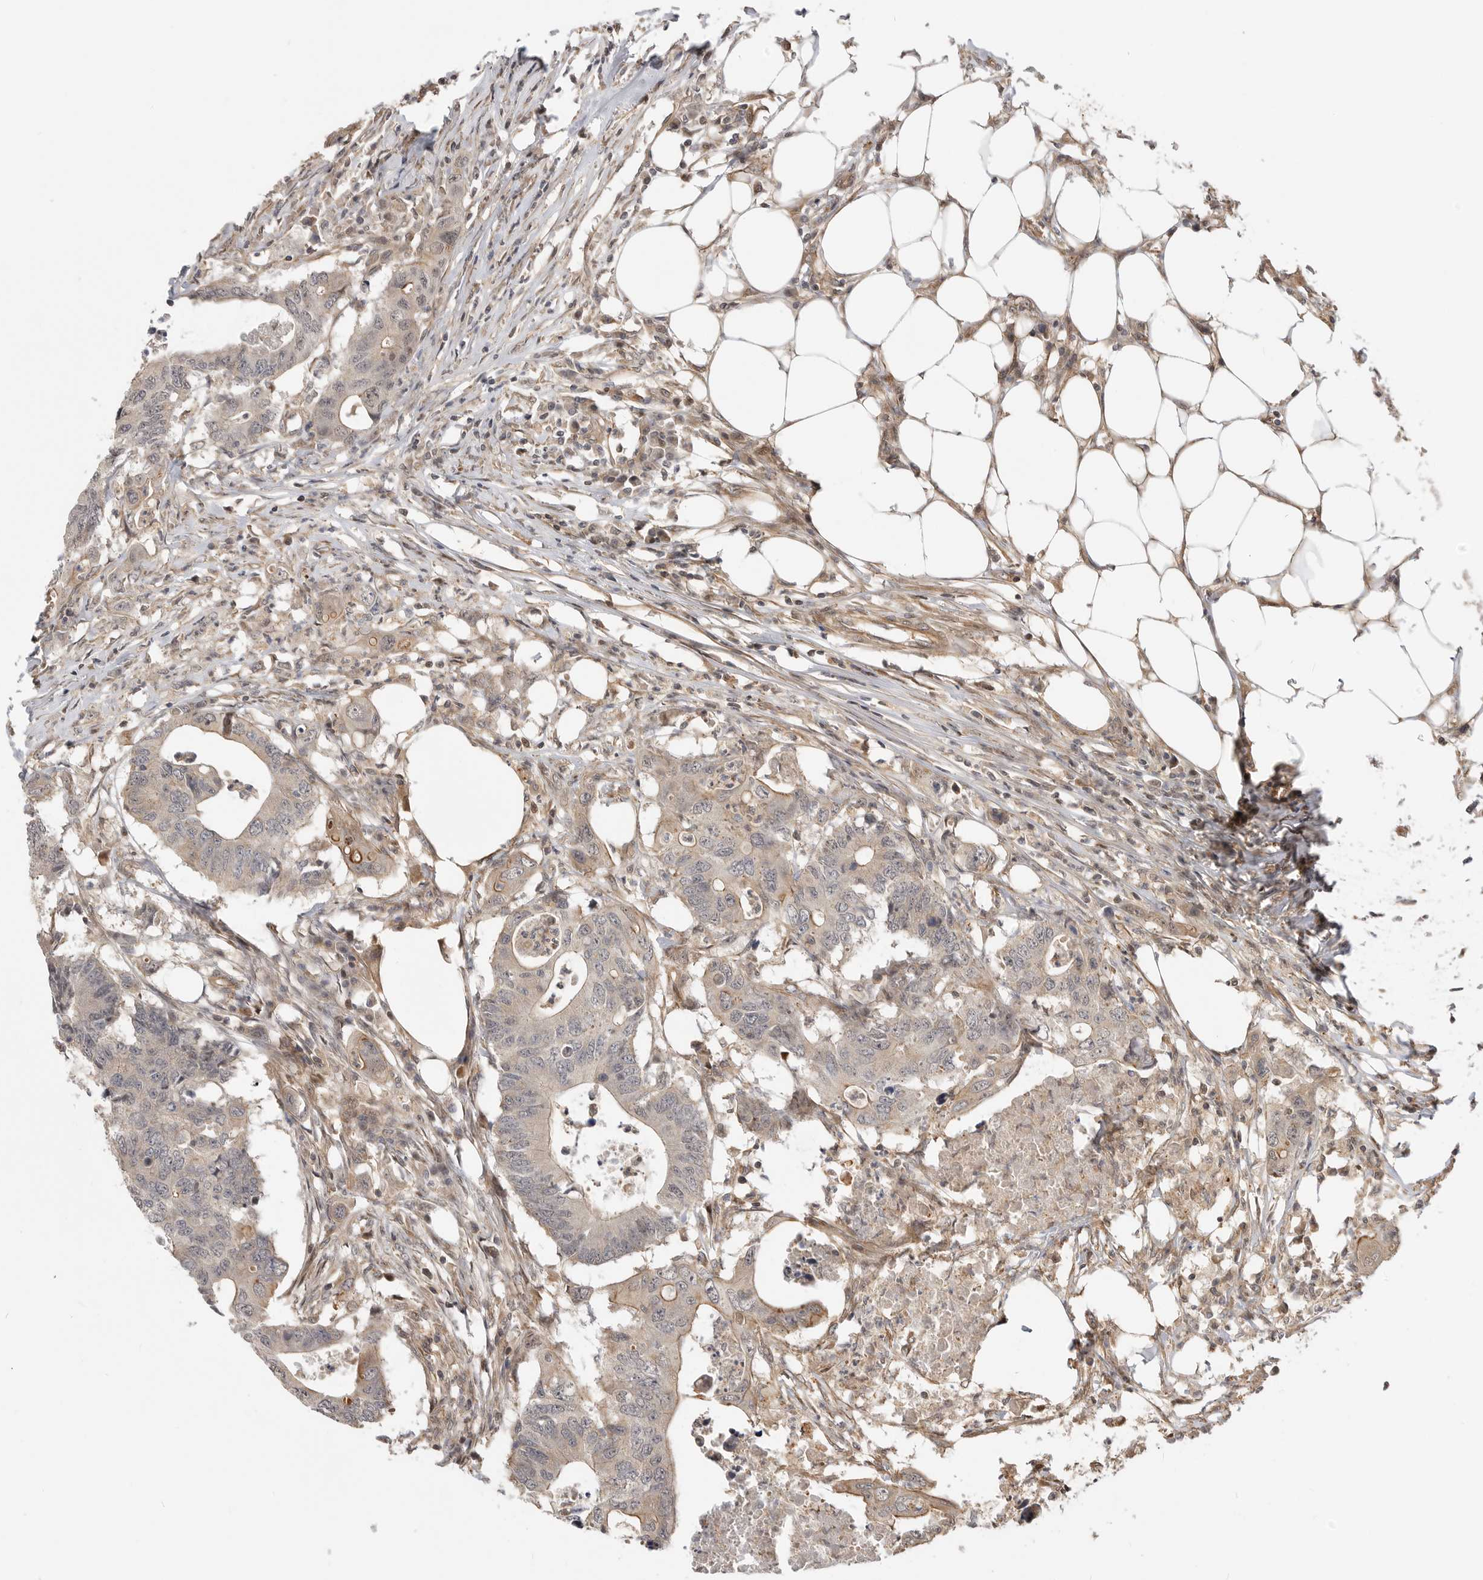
{"staining": {"intensity": "moderate", "quantity": "<25%", "location": "cytoplasmic/membranous"}, "tissue": "colorectal cancer", "cell_type": "Tumor cells", "image_type": "cancer", "snomed": [{"axis": "morphology", "description": "Adenocarcinoma, NOS"}, {"axis": "topography", "description": "Colon"}], "caption": "Immunohistochemical staining of human colorectal cancer (adenocarcinoma) reveals moderate cytoplasmic/membranous protein expression in about <25% of tumor cells. (DAB = brown stain, brightfield microscopy at high magnification).", "gene": "ADPRS", "patient": {"sex": "male", "age": 71}}